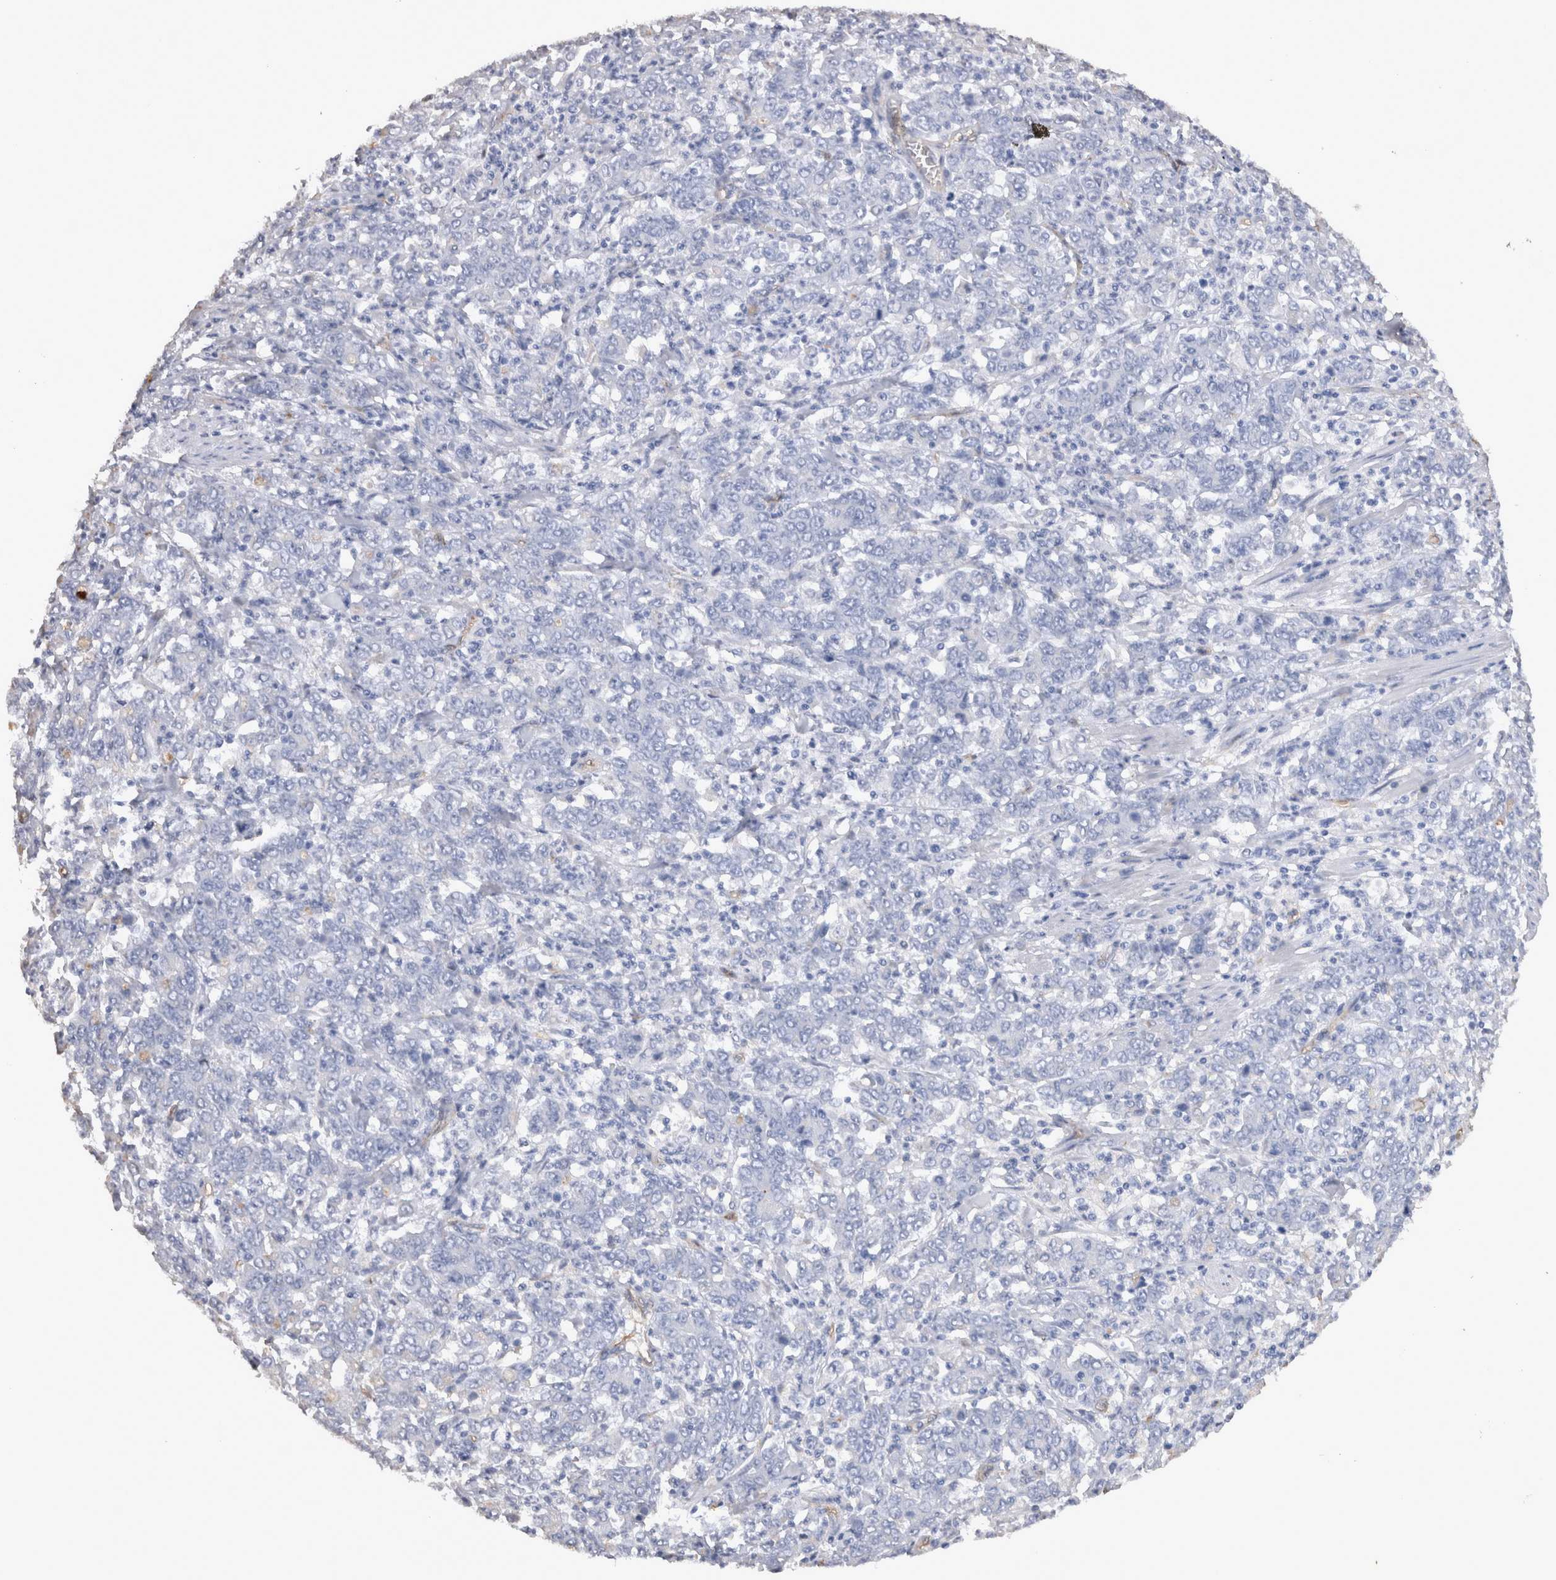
{"staining": {"intensity": "negative", "quantity": "none", "location": "none"}, "tissue": "stomach cancer", "cell_type": "Tumor cells", "image_type": "cancer", "snomed": [{"axis": "morphology", "description": "Adenocarcinoma, NOS"}, {"axis": "topography", "description": "Stomach, lower"}], "caption": "IHC of stomach adenocarcinoma shows no staining in tumor cells.", "gene": "IL17RC", "patient": {"sex": "female", "age": 71}}